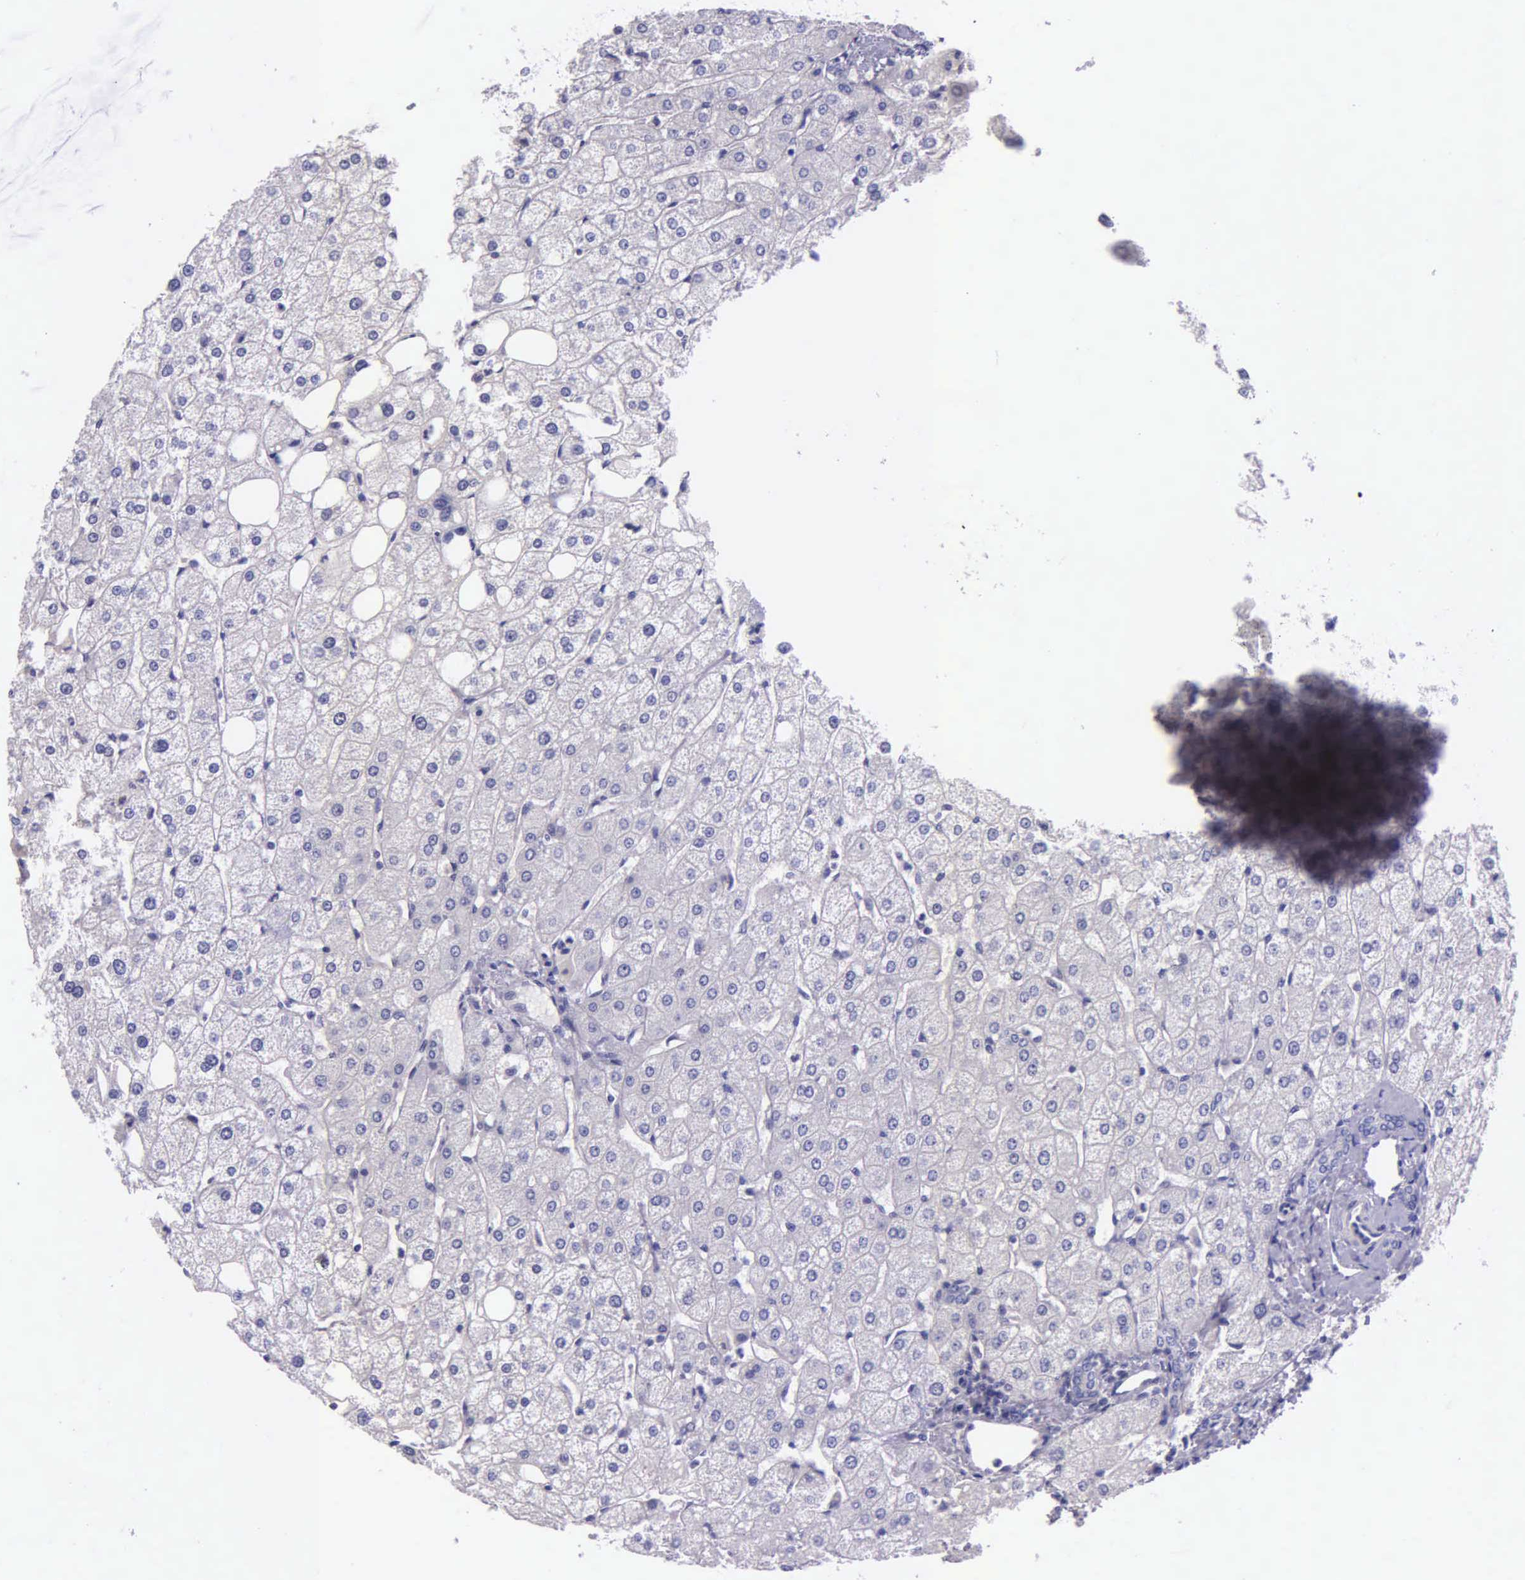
{"staining": {"intensity": "negative", "quantity": "none", "location": "none"}, "tissue": "liver", "cell_type": "Cholangiocytes", "image_type": "normal", "snomed": [{"axis": "morphology", "description": "Normal tissue, NOS"}, {"axis": "topography", "description": "Liver"}], "caption": "High magnification brightfield microscopy of unremarkable liver stained with DAB (brown) and counterstained with hematoxylin (blue): cholangiocytes show no significant staining.", "gene": "THSD7A", "patient": {"sex": "male", "age": 35}}